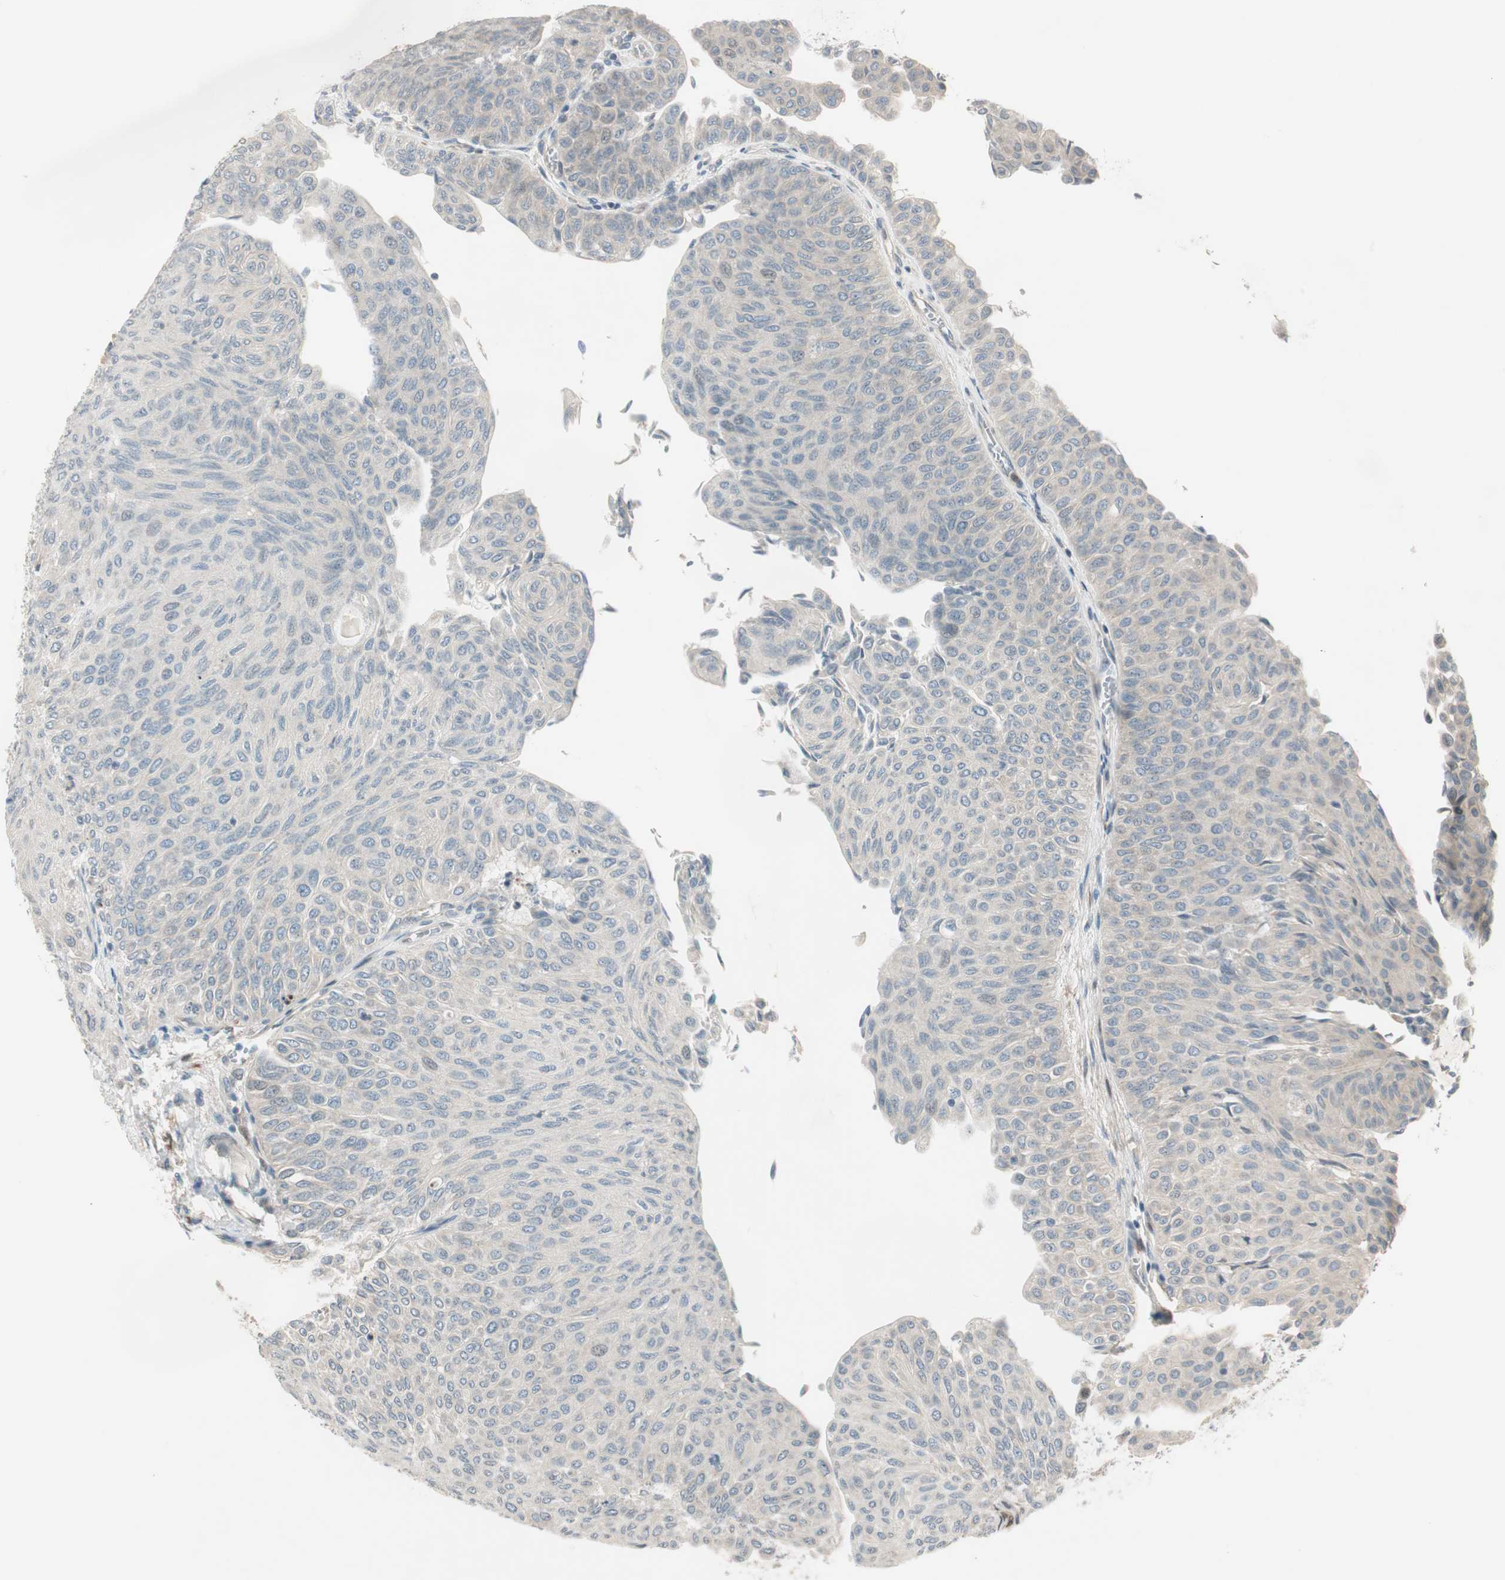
{"staining": {"intensity": "negative", "quantity": "none", "location": "none"}, "tissue": "urothelial cancer", "cell_type": "Tumor cells", "image_type": "cancer", "snomed": [{"axis": "morphology", "description": "Urothelial carcinoma, Low grade"}, {"axis": "topography", "description": "Urinary bladder"}], "caption": "This micrograph is of low-grade urothelial carcinoma stained with immunohistochemistry to label a protein in brown with the nuclei are counter-stained blue. There is no expression in tumor cells.", "gene": "CGRRF1", "patient": {"sex": "male", "age": 78}}